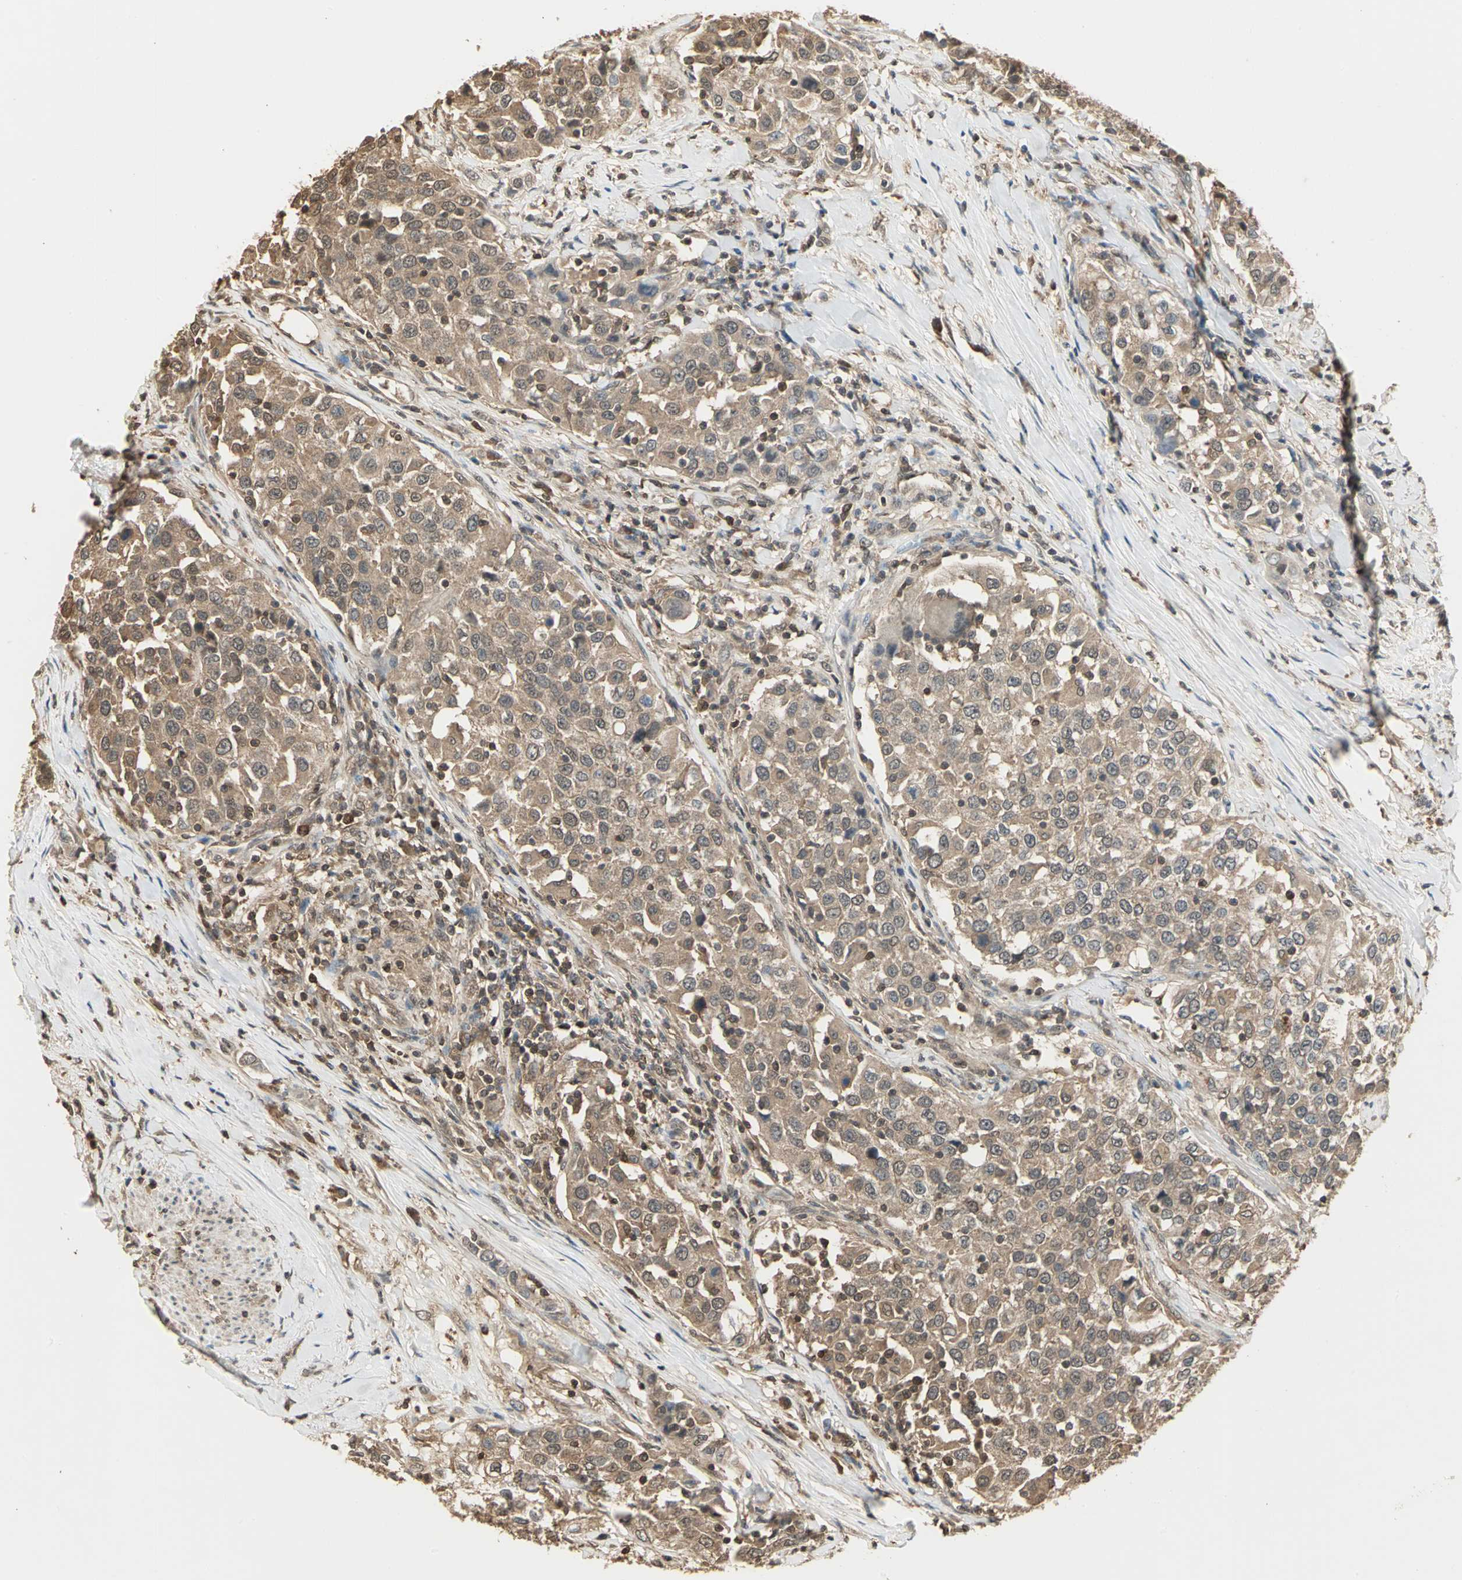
{"staining": {"intensity": "moderate", "quantity": ">75%", "location": "cytoplasmic/membranous"}, "tissue": "urothelial cancer", "cell_type": "Tumor cells", "image_type": "cancer", "snomed": [{"axis": "morphology", "description": "Urothelial carcinoma, High grade"}, {"axis": "topography", "description": "Urinary bladder"}], "caption": "A high-resolution photomicrograph shows immunohistochemistry staining of high-grade urothelial carcinoma, which demonstrates moderate cytoplasmic/membranous staining in about >75% of tumor cells. The staining was performed using DAB (3,3'-diaminobenzidine), with brown indicating positive protein expression. Nuclei are stained blue with hematoxylin.", "gene": "PARK7", "patient": {"sex": "female", "age": 80}}